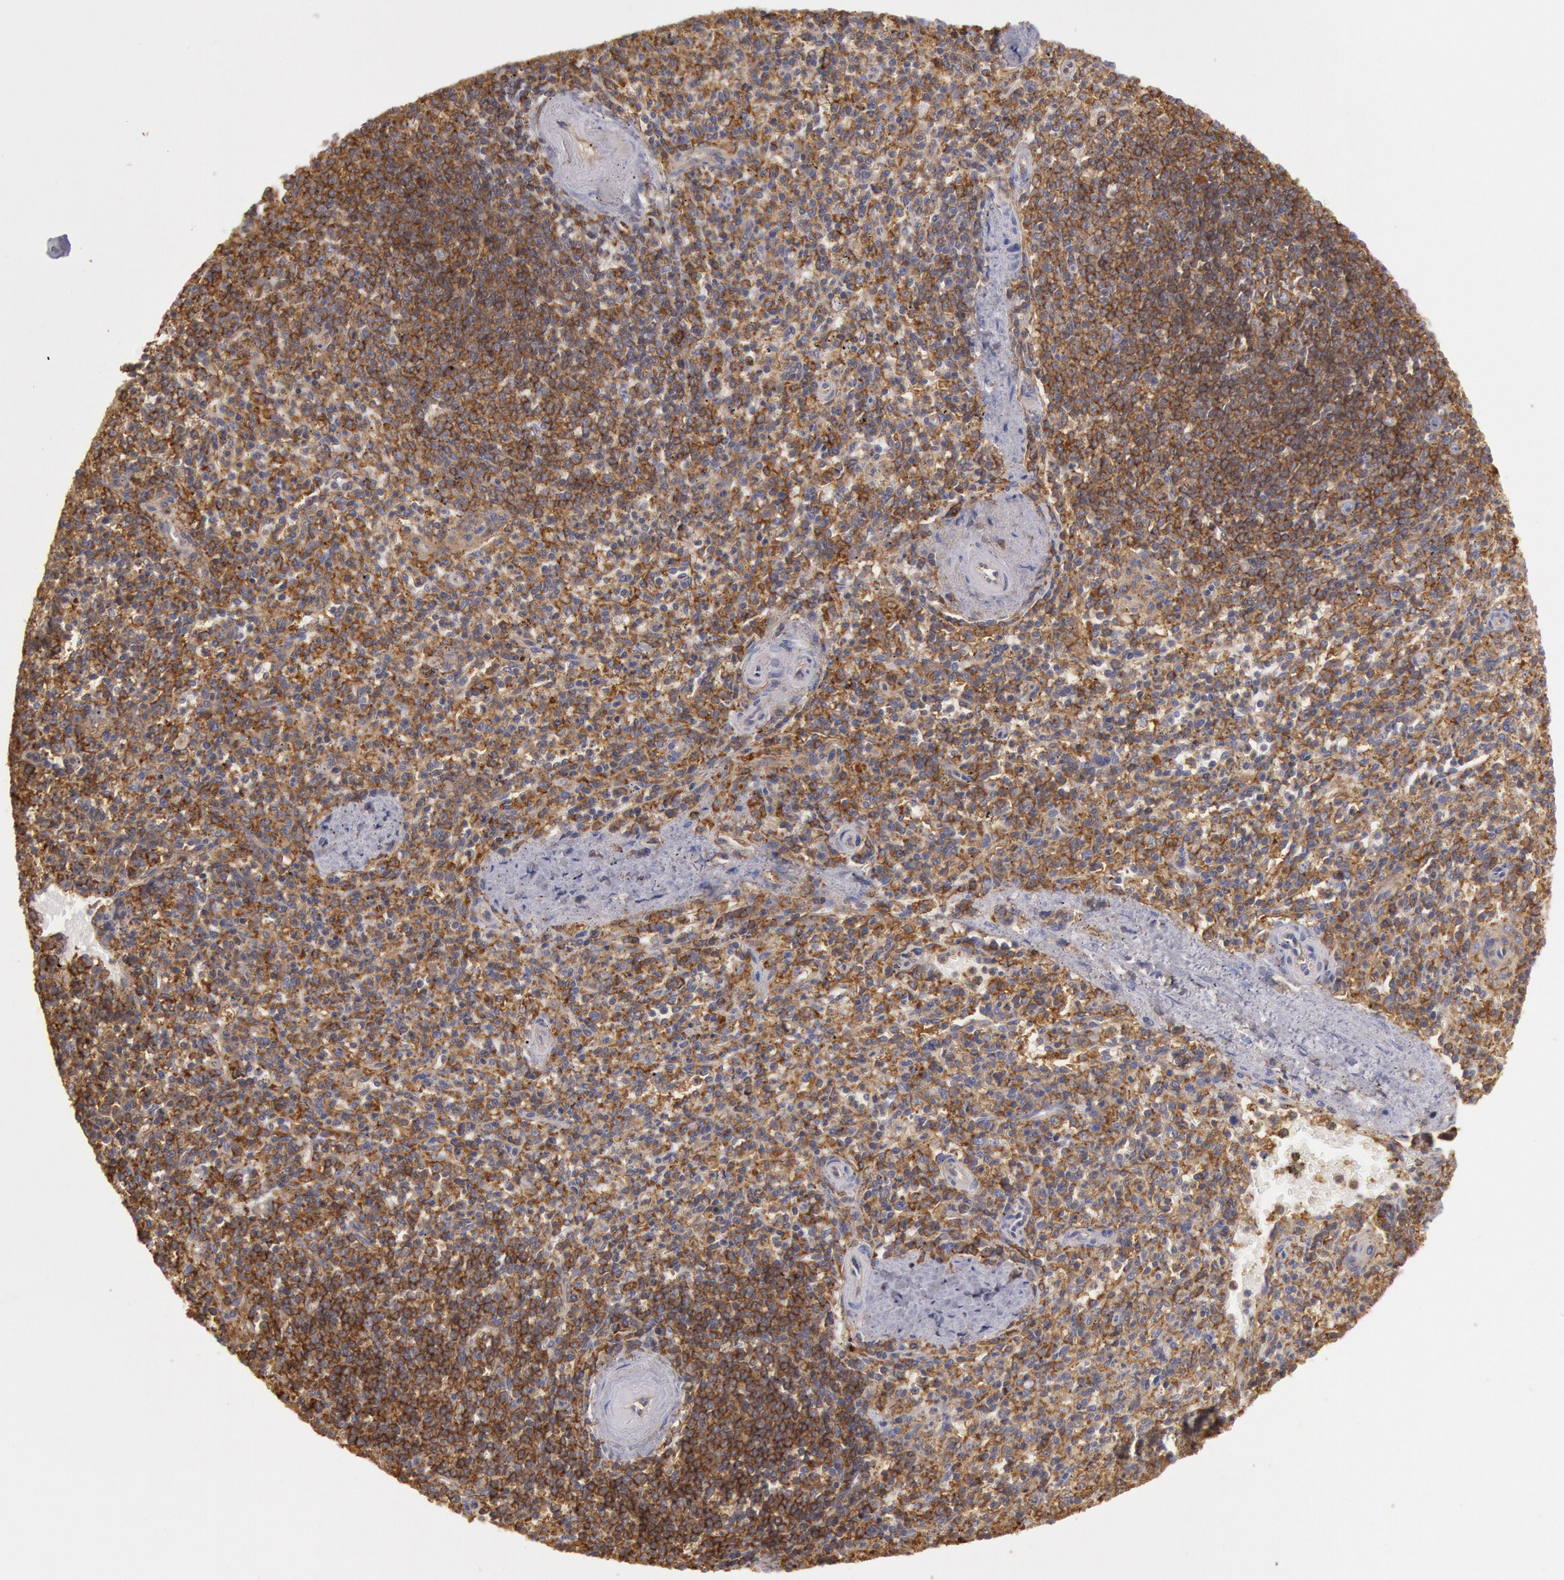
{"staining": {"intensity": "moderate", "quantity": ">75%", "location": "cytoplasmic/membranous"}, "tissue": "spleen", "cell_type": "Cells in red pulp", "image_type": "normal", "snomed": [{"axis": "morphology", "description": "Normal tissue, NOS"}, {"axis": "topography", "description": "Spleen"}], "caption": "Spleen stained with immunohistochemistry (IHC) exhibits moderate cytoplasmic/membranous staining in approximately >75% of cells in red pulp.", "gene": "SNAP23", "patient": {"sex": "male", "age": 72}}